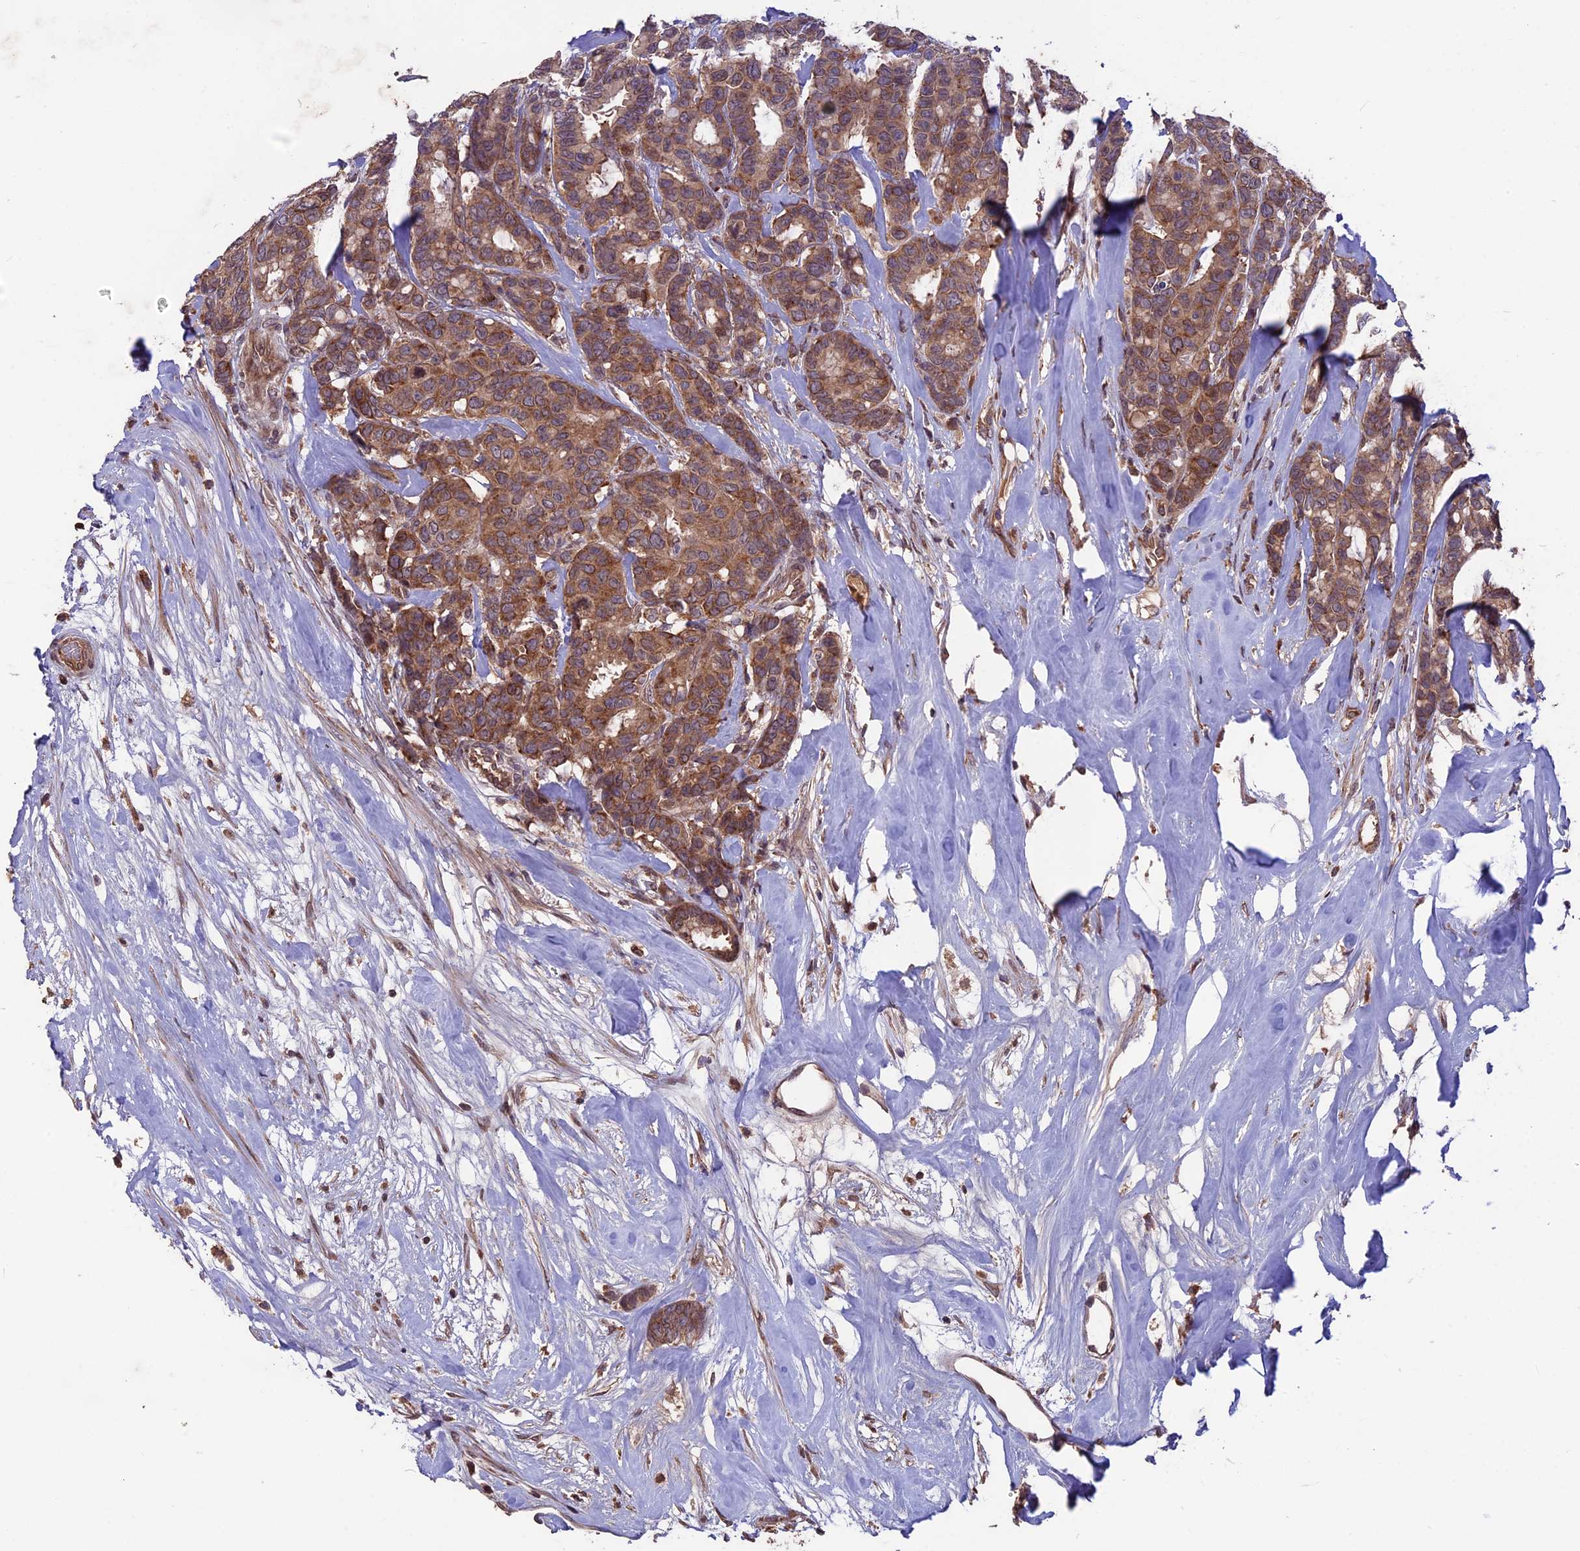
{"staining": {"intensity": "moderate", "quantity": ">75%", "location": "cytoplasmic/membranous"}, "tissue": "breast cancer", "cell_type": "Tumor cells", "image_type": "cancer", "snomed": [{"axis": "morphology", "description": "Duct carcinoma"}, {"axis": "topography", "description": "Breast"}], "caption": "A medium amount of moderate cytoplasmic/membranous staining is appreciated in about >75% of tumor cells in invasive ductal carcinoma (breast) tissue. The protein of interest is stained brown, and the nuclei are stained in blue (DAB (3,3'-diaminobenzidine) IHC with brightfield microscopy, high magnification).", "gene": "ZNF598", "patient": {"sex": "female", "age": 87}}